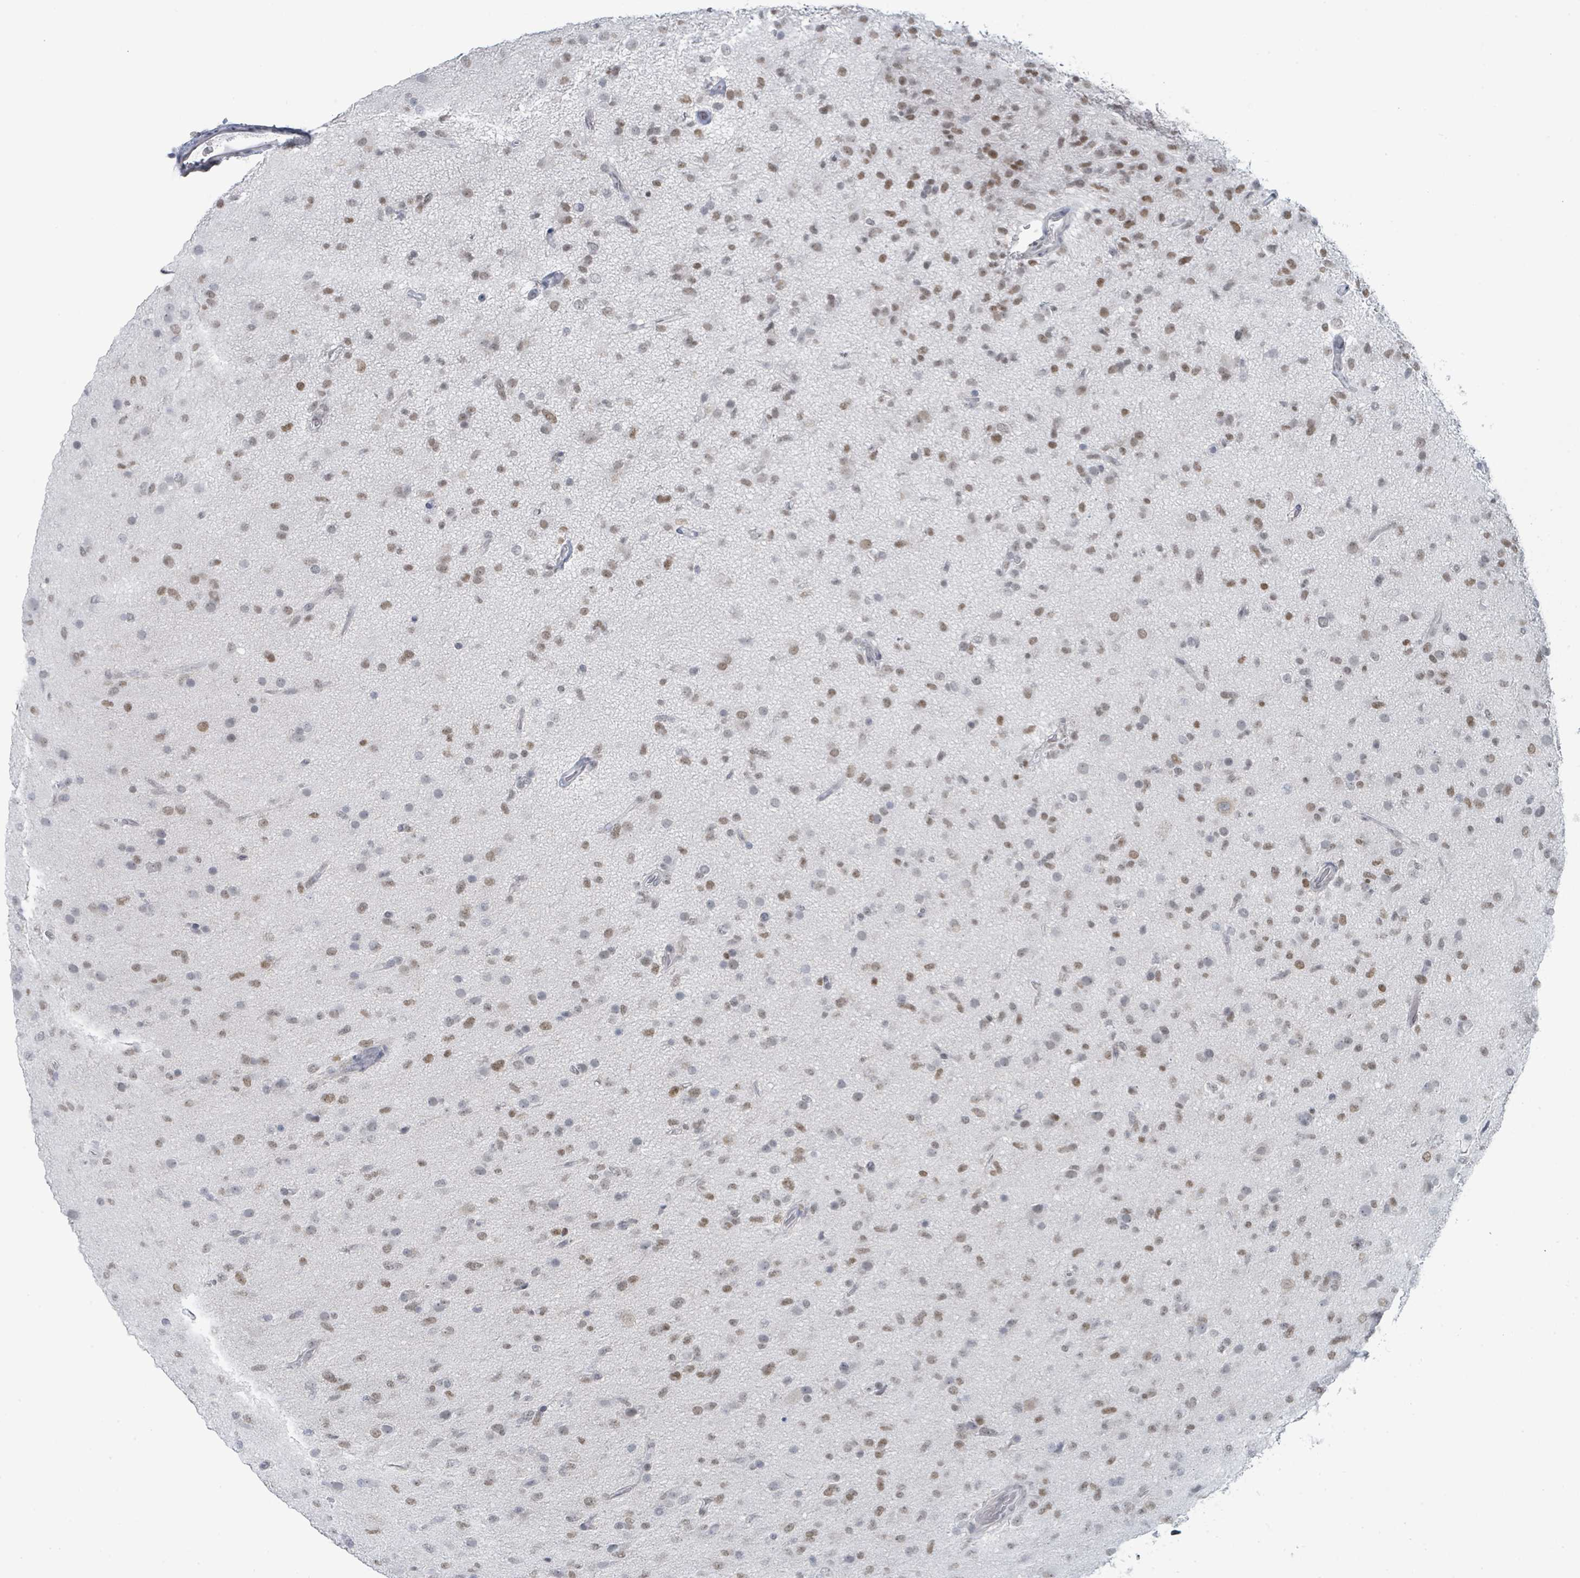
{"staining": {"intensity": "moderate", "quantity": "25%-75%", "location": "nuclear"}, "tissue": "glioma", "cell_type": "Tumor cells", "image_type": "cancer", "snomed": [{"axis": "morphology", "description": "Glioma, malignant, Low grade"}, {"axis": "topography", "description": "Brain"}], "caption": "Protein expression analysis of human glioma reveals moderate nuclear positivity in approximately 25%-75% of tumor cells.", "gene": "EHMT2", "patient": {"sex": "male", "age": 65}}